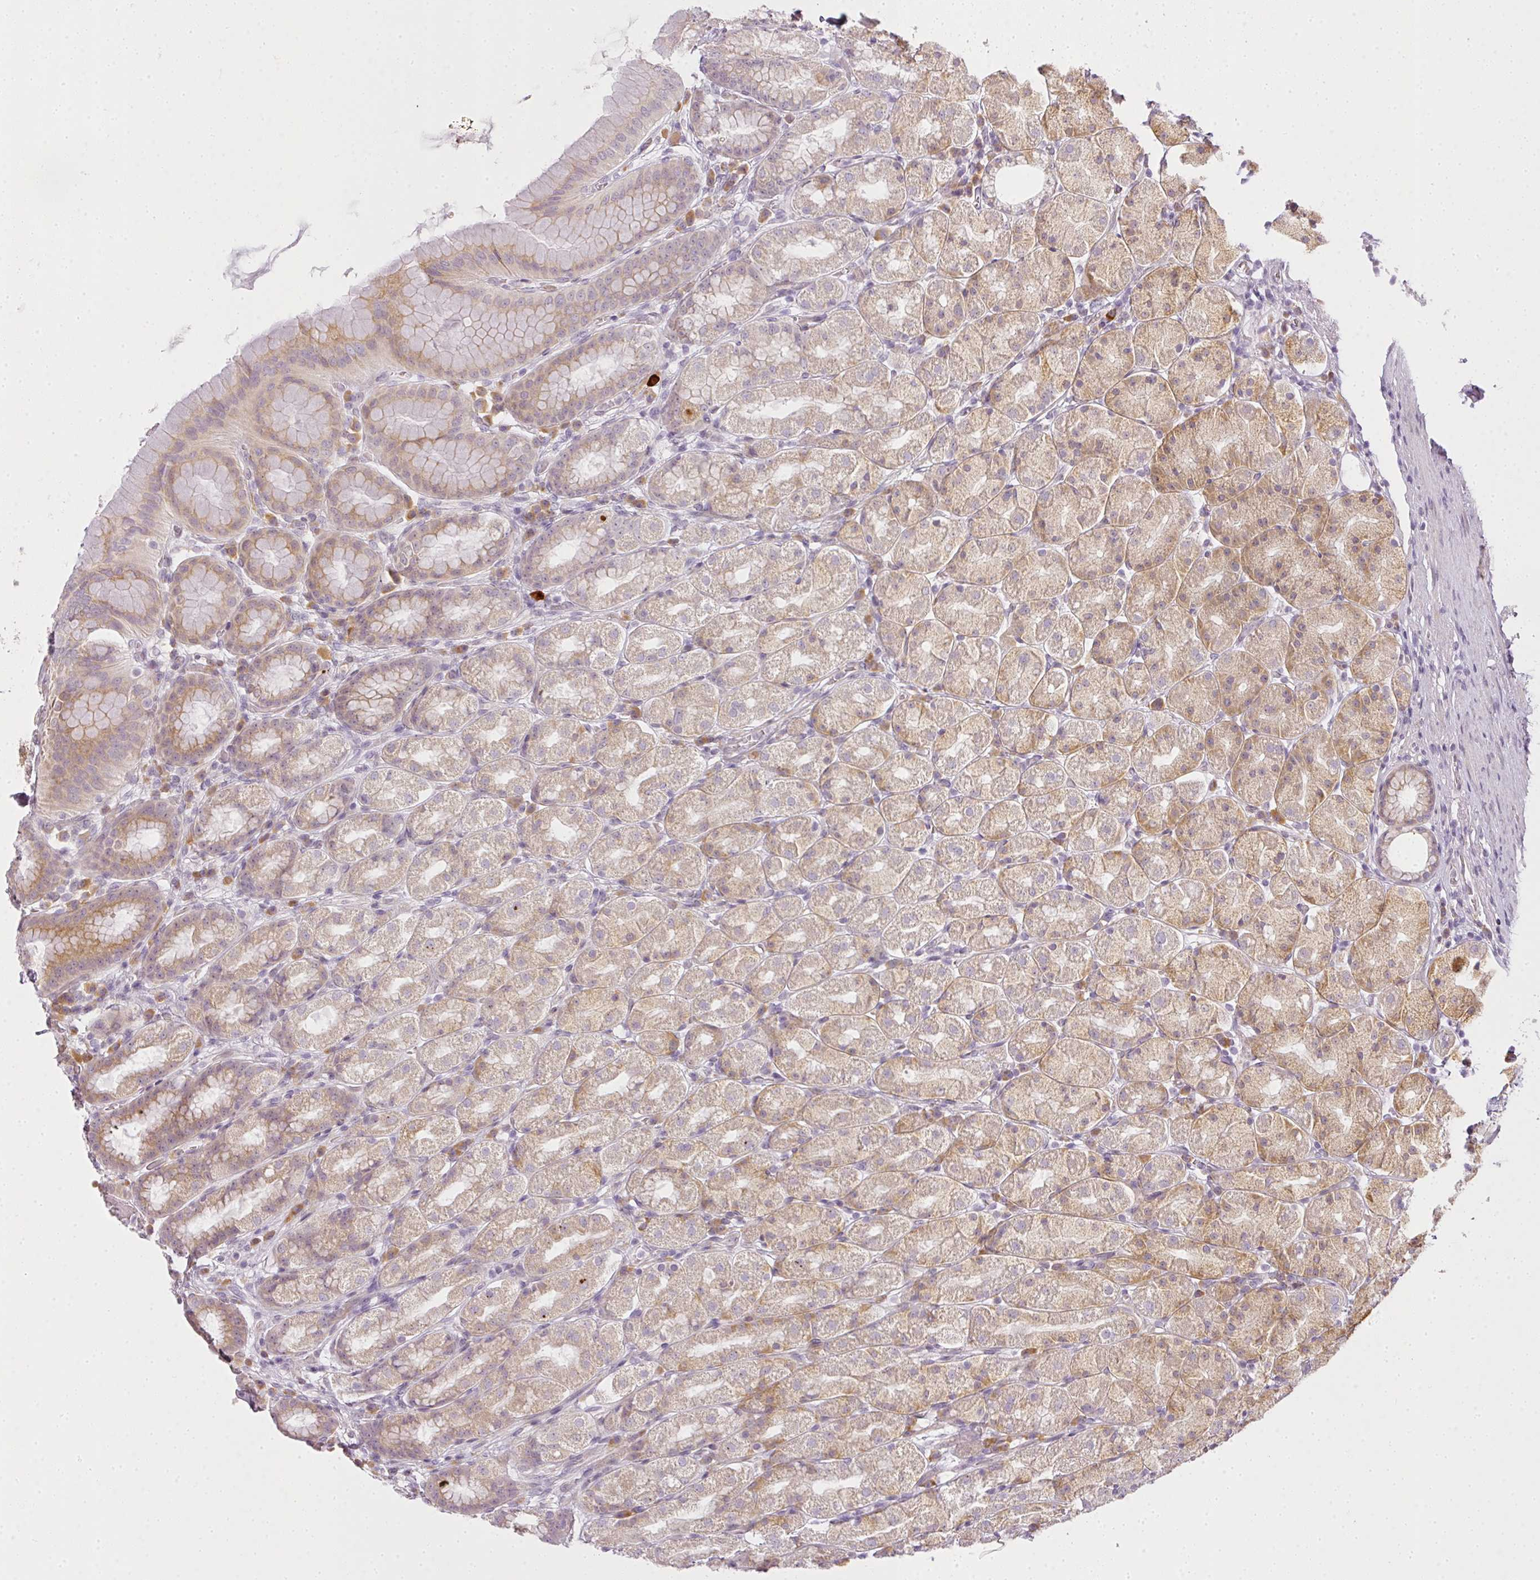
{"staining": {"intensity": "moderate", "quantity": "25%-75%", "location": "cytoplasmic/membranous"}, "tissue": "stomach", "cell_type": "Glandular cells", "image_type": "normal", "snomed": [{"axis": "morphology", "description": "Normal tissue, NOS"}, {"axis": "topography", "description": "Stomach, upper"}, {"axis": "topography", "description": "Stomach"}], "caption": "The histopathology image demonstrates staining of unremarkable stomach, revealing moderate cytoplasmic/membranous protein staining (brown color) within glandular cells.", "gene": "MED19", "patient": {"sex": "male", "age": 68}}